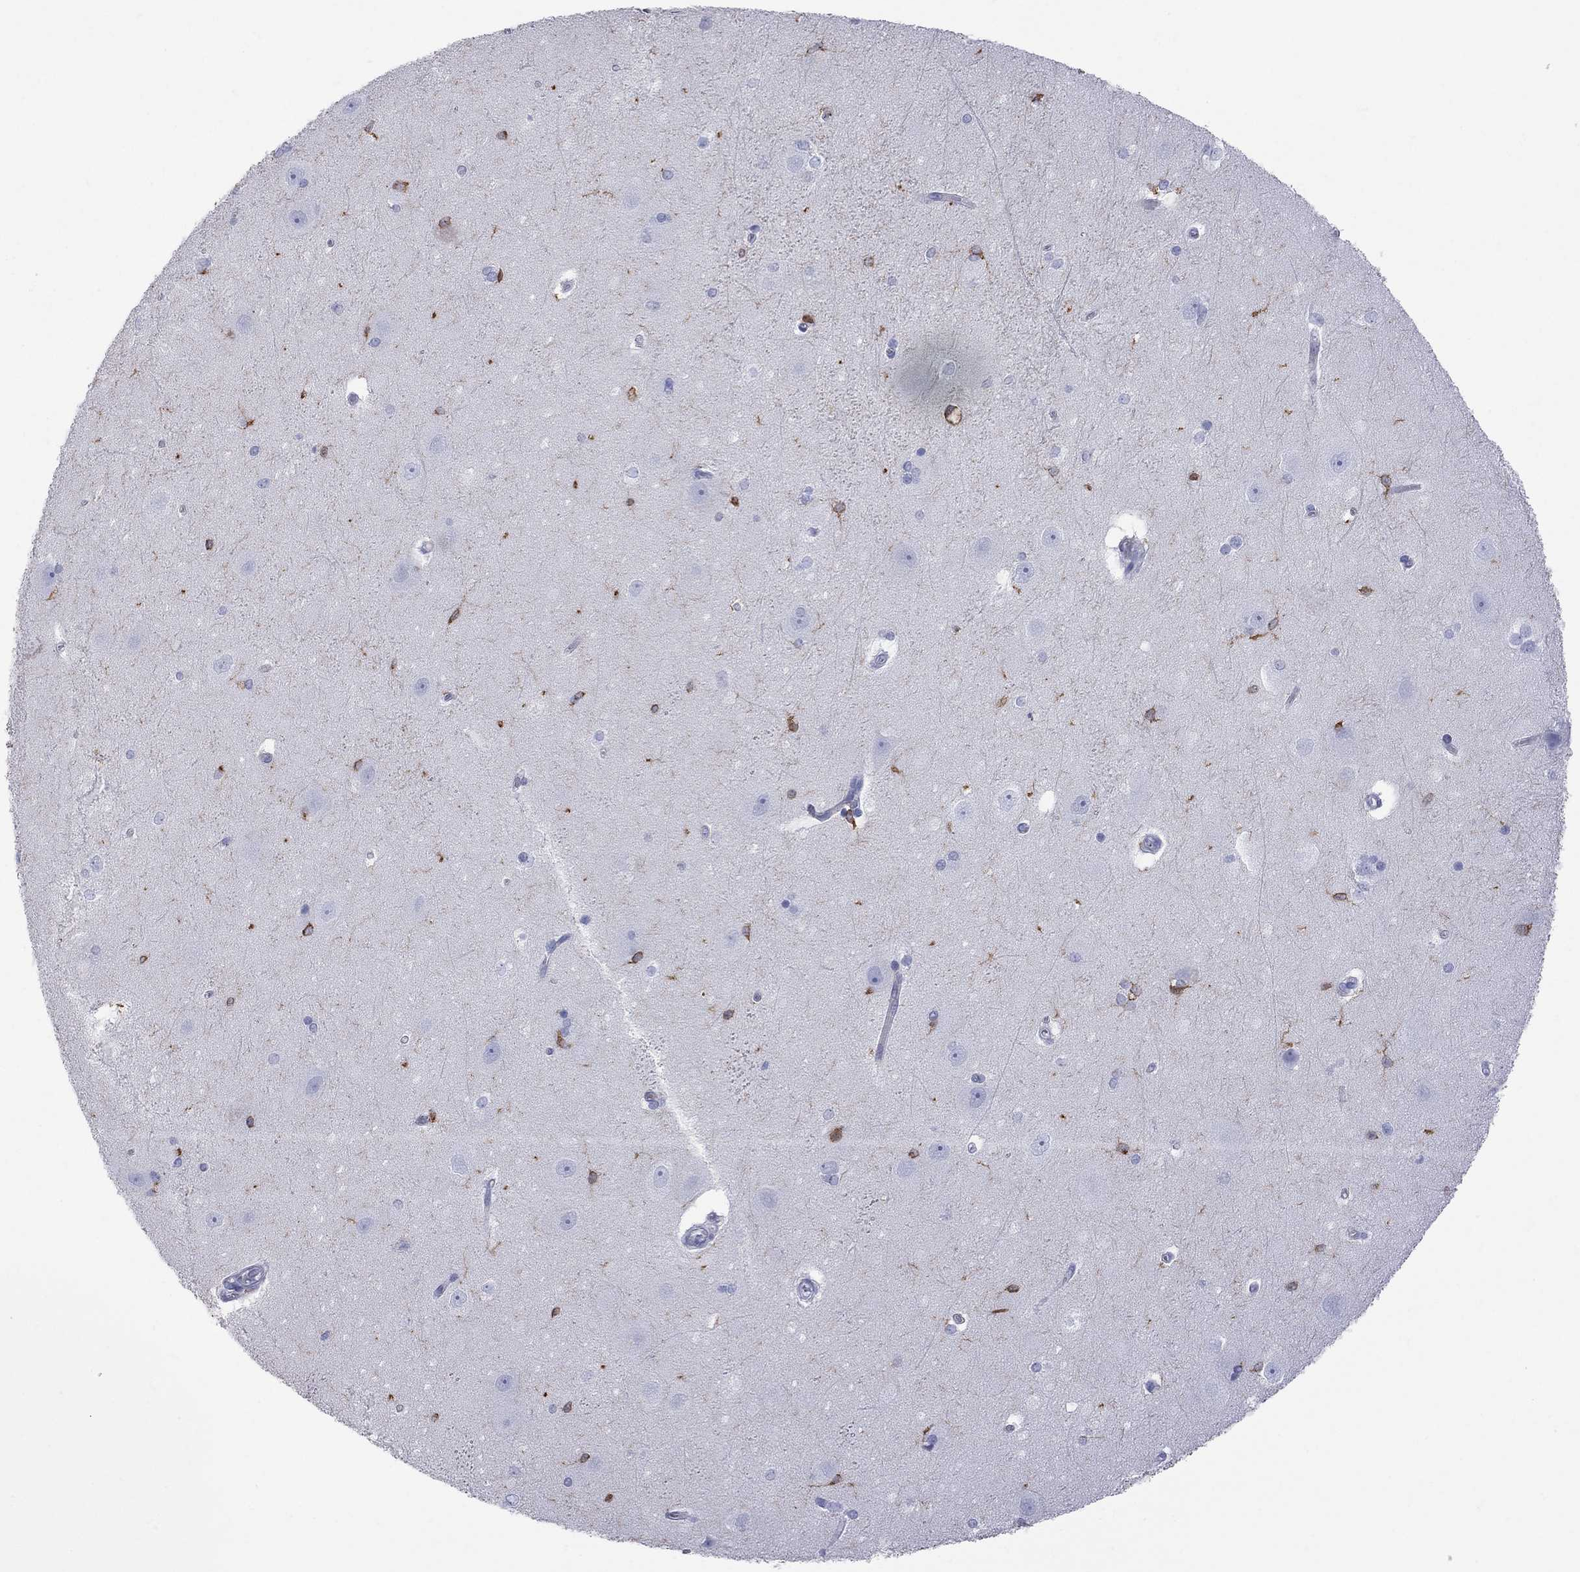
{"staining": {"intensity": "strong", "quantity": "<25%", "location": "cytoplasmic/membranous"}, "tissue": "hippocampus", "cell_type": "Glial cells", "image_type": "normal", "snomed": [{"axis": "morphology", "description": "Normal tissue, NOS"}, {"axis": "topography", "description": "Cerebral cortex"}, {"axis": "topography", "description": "Hippocampus"}], "caption": "DAB (3,3'-diaminobenzidine) immunohistochemical staining of unremarkable human hippocampus reveals strong cytoplasmic/membranous protein expression in about <25% of glial cells.", "gene": "ABI3", "patient": {"sex": "female", "age": 19}}